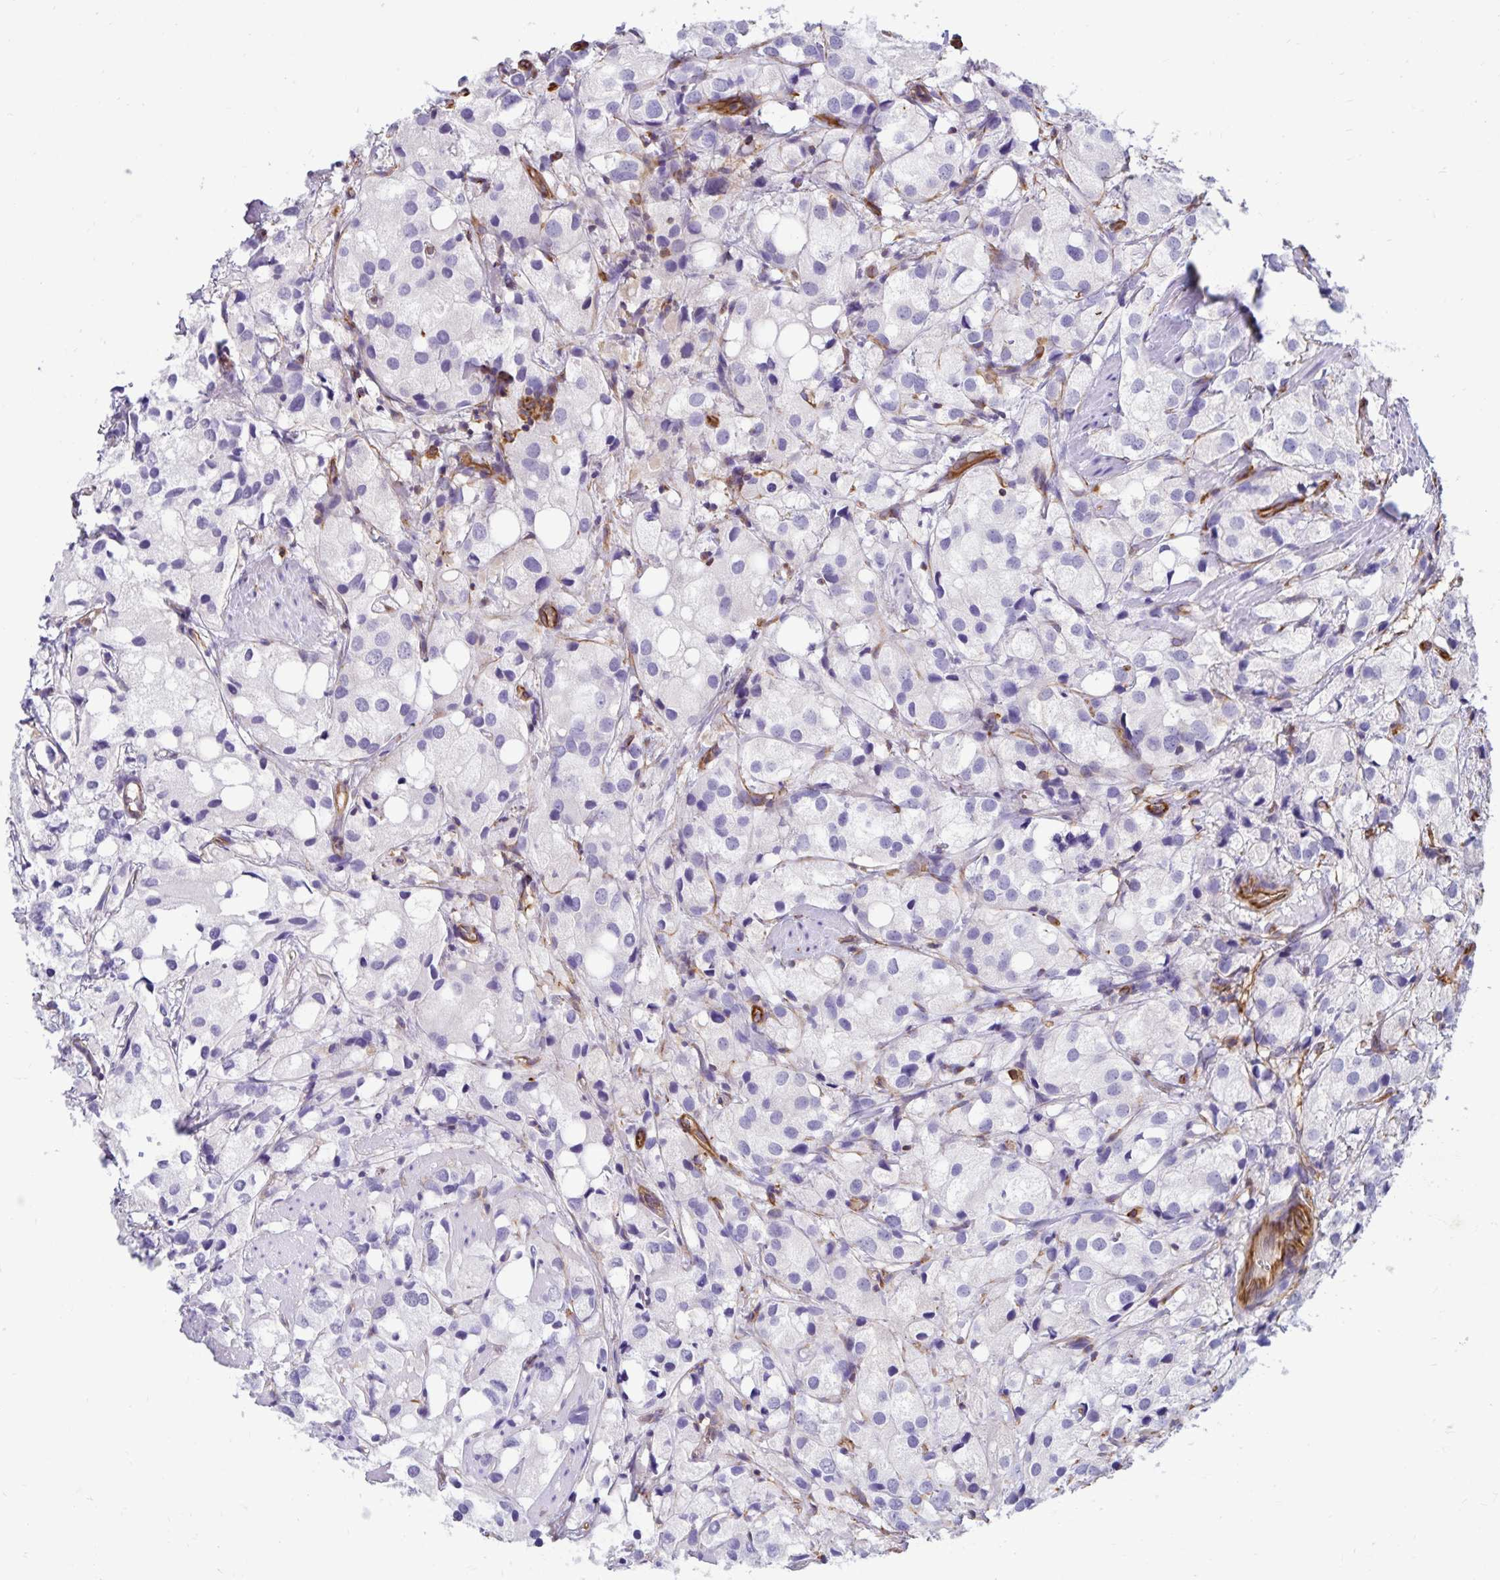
{"staining": {"intensity": "negative", "quantity": "none", "location": "none"}, "tissue": "prostate cancer", "cell_type": "Tumor cells", "image_type": "cancer", "snomed": [{"axis": "morphology", "description": "Adenocarcinoma, High grade"}, {"axis": "topography", "description": "Prostate"}], "caption": "Tumor cells show no significant protein expression in prostate cancer (adenocarcinoma (high-grade)).", "gene": "TRPV6", "patient": {"sex": "male", "age": 86}}